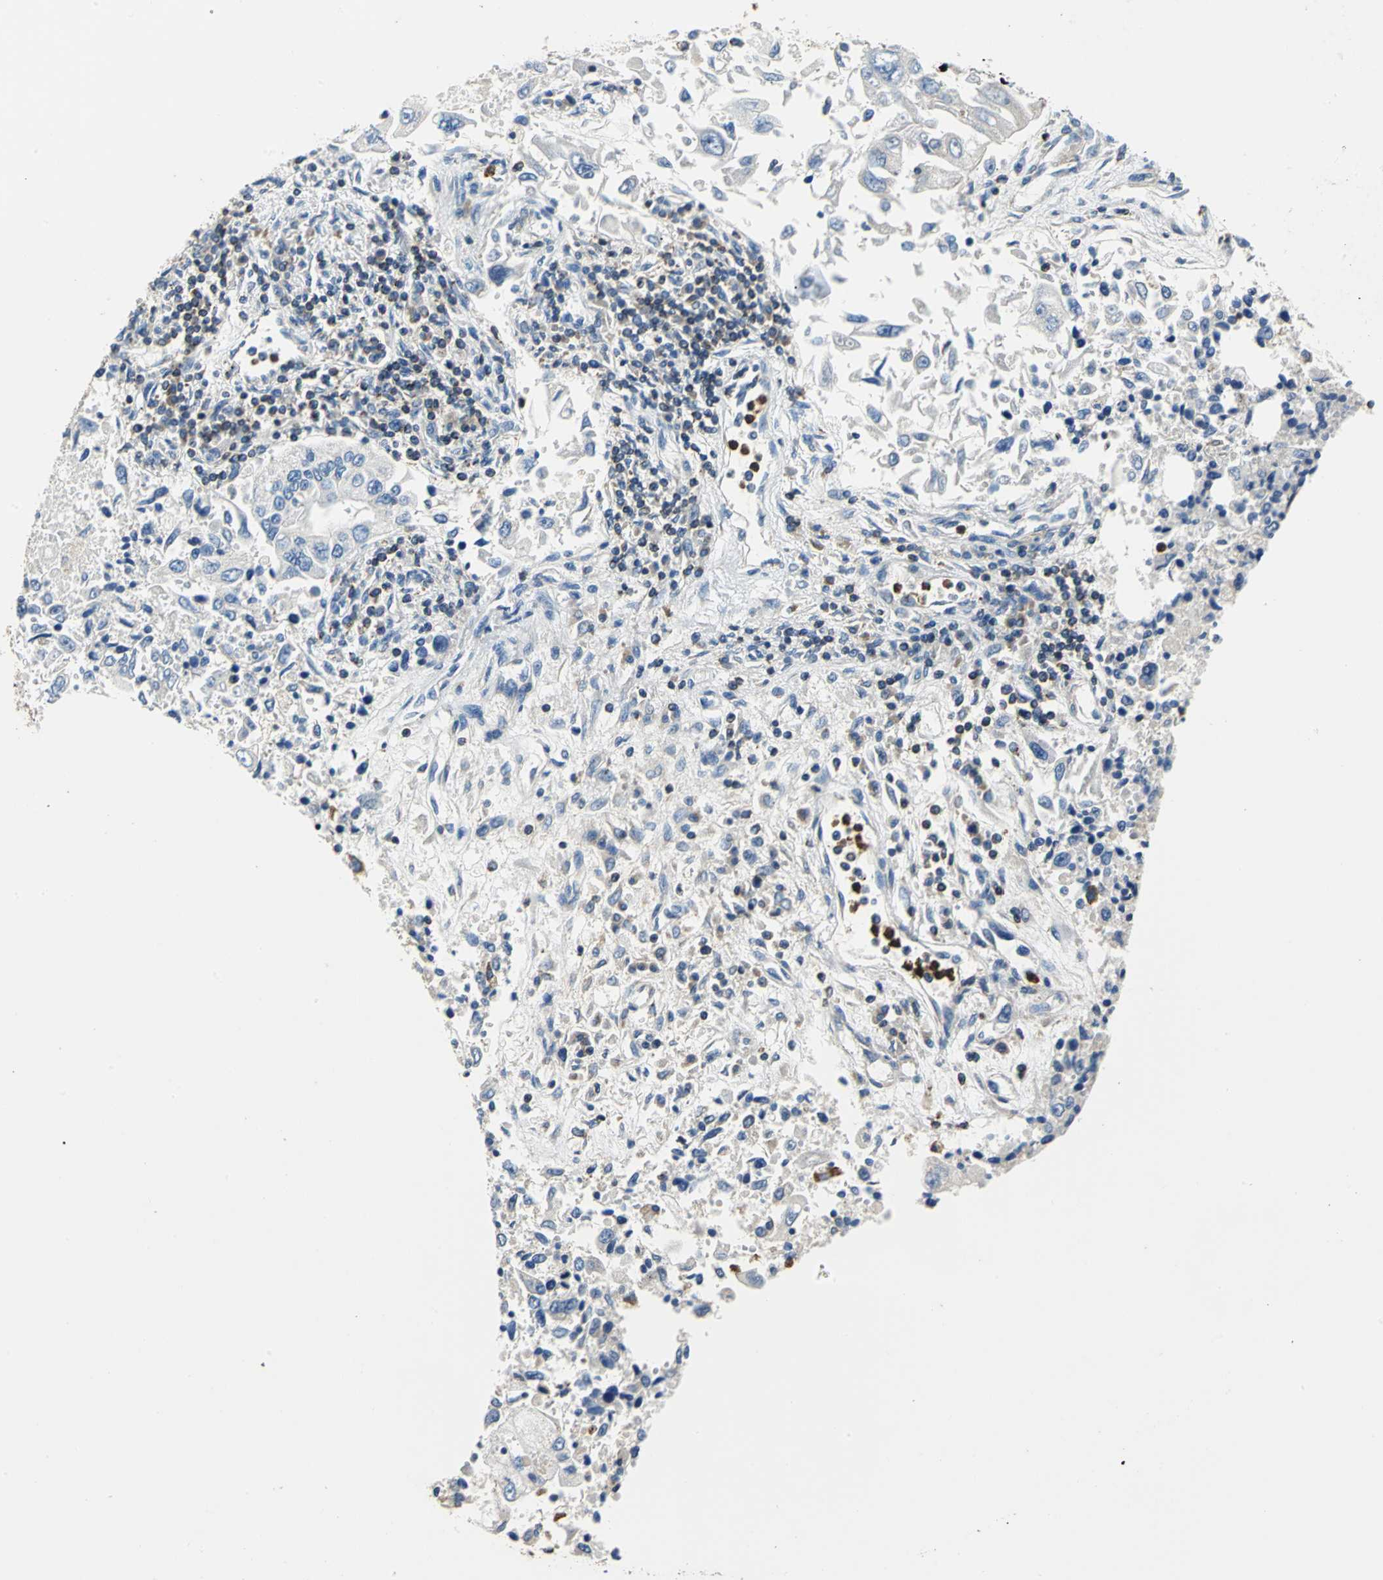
{"staining": {"intensity": "negative", "quantity": "none", "location": "none"}, "tissue": "lung cancer", "cell_type": "Tumor cells", "image_type": "cancer", "snomed": [{"axis": "morphology", "description": "Adenocarcinoma, NOS"}, {"axis": "topography", "description": "Lung"}], "caption": "This is an immunohistochemistry (IHC) photomicrograph of lung adenocarcinoma. There is no expression in tumor cells.", "gene": "SEPTIN6", "patient": {"sex": "male", "age": 84}}